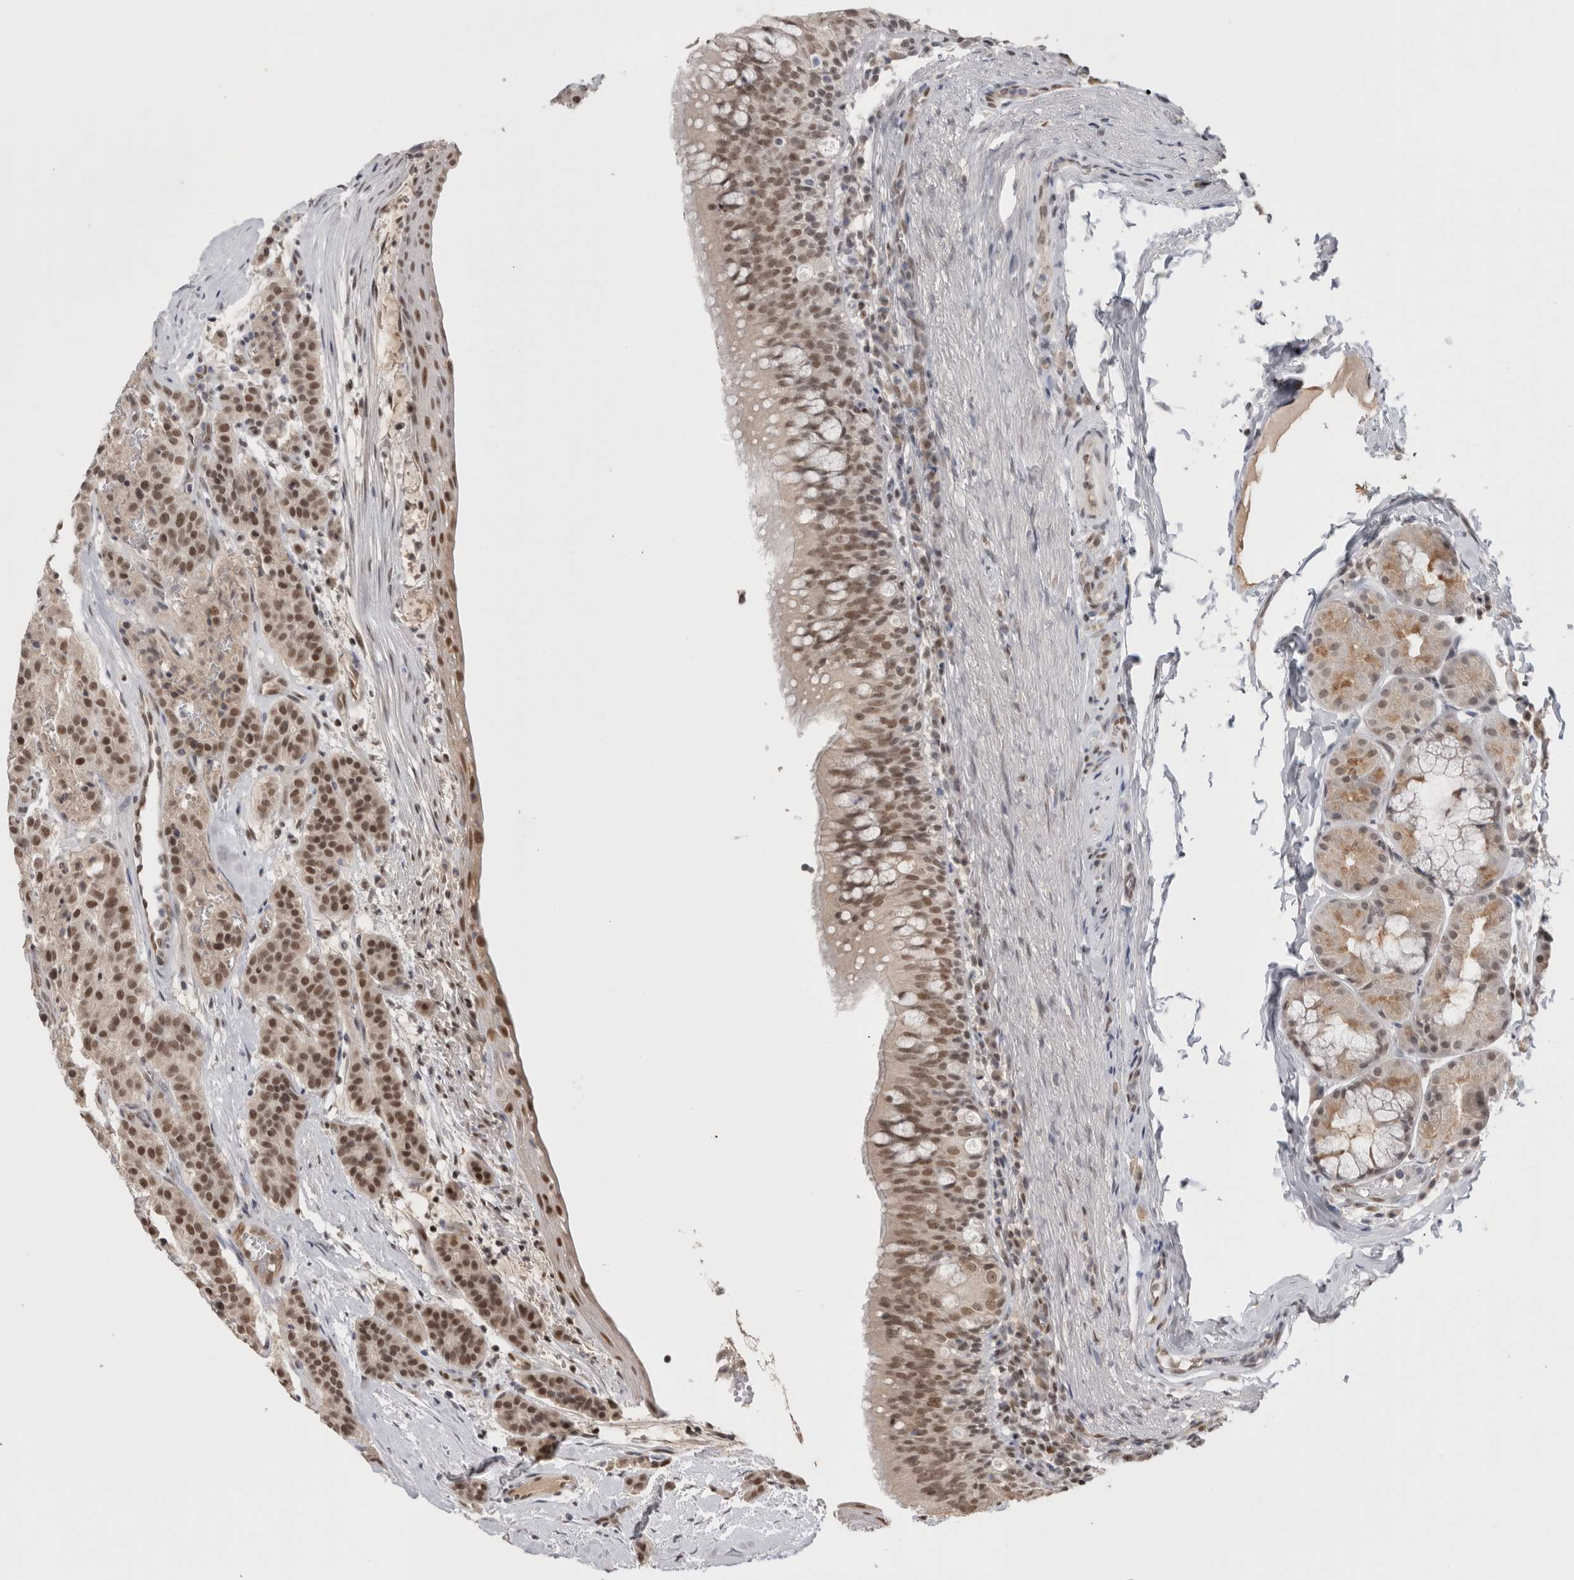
{"staining": {"intensity": "moderate", "quantity": ">75%", "location": "nuclear"}, "tissue": "carcinoid", "cell_type": "Tumor cells", "image_type": "cancer", "snomed": [{"axis": "morphology", "description": "Carcinoid, malignant, NOS"}, {"axis": "topography", "description": "Lung"}], "caption": "Protein expression by immunohistochemistry (IHC) exhibits moderate nuclear positivity in approximately >75% of tumor cells in carcinoid. Using DAB (brown) and hematoxylin (blue) stains, captured at high magnification using brightfield microscopy.", "gene": "DAXX", "patient": {"sex": "male", "age": 30}}